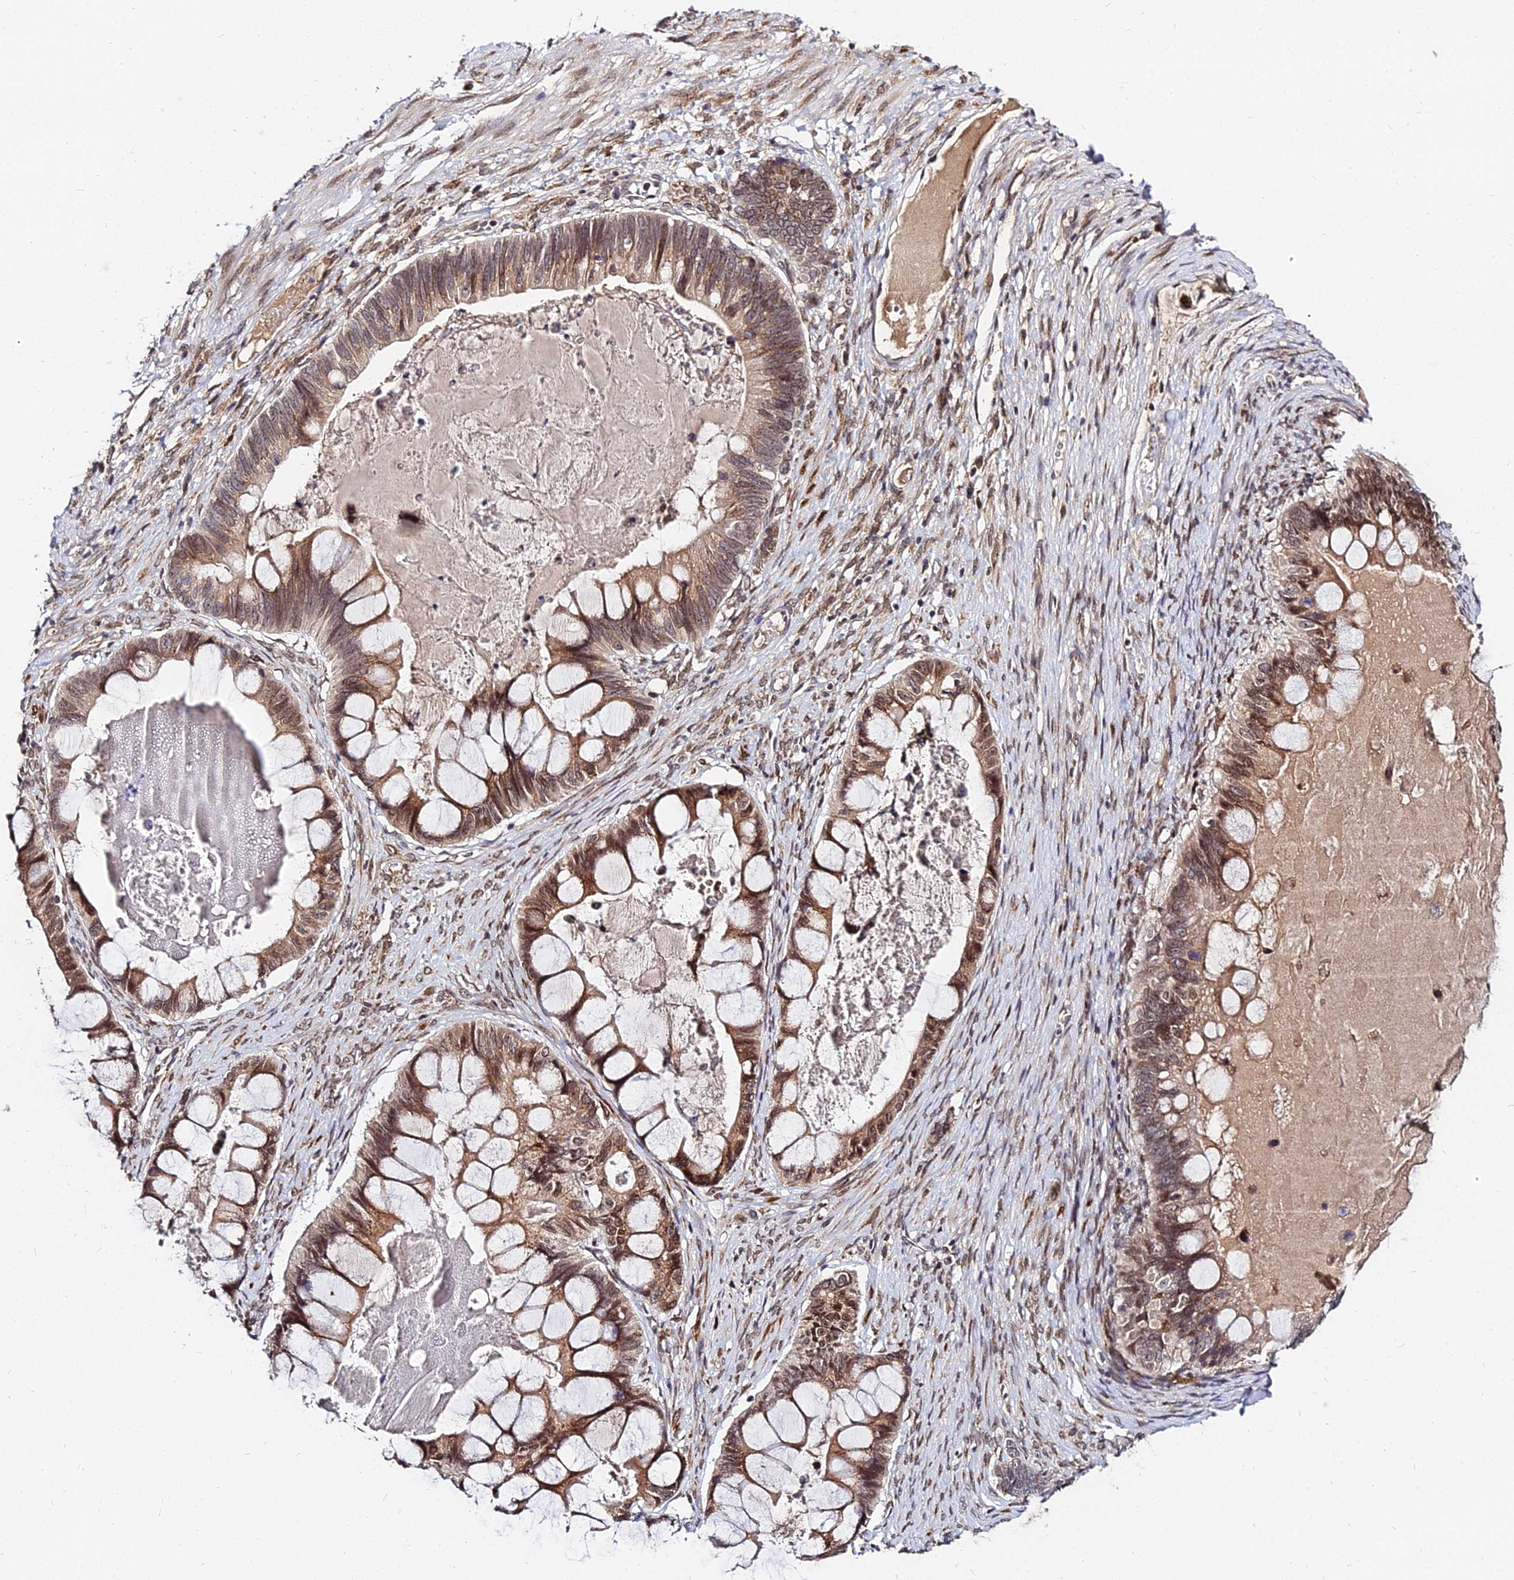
{"staining": {"intensity": "strong", "quantity": ">75%", "location": "cytoplasmic/membranous,nuclear"}, "tissue": "ovarian cancer", "cell_type": "Tumor cells", "image_type": "cancer", "snomed": [{"axis": "morphology", "description": "Cystadenocarcinoma, mucinous, NOS"}, {"axis": "topography", "description": "Ovary"}], "caption": "Brown immunohistochemical staining in human ovarian mucinous cystadenocarcinoma reveals strong cytoplasmic/membranous and nuclear staining in about >75% of tumor cells. Immunohistochemistry stains the protein in brown and the nuclei are stained blue.", "gene": "RNF121", "patient": {"sex": "female", "age": 61}}